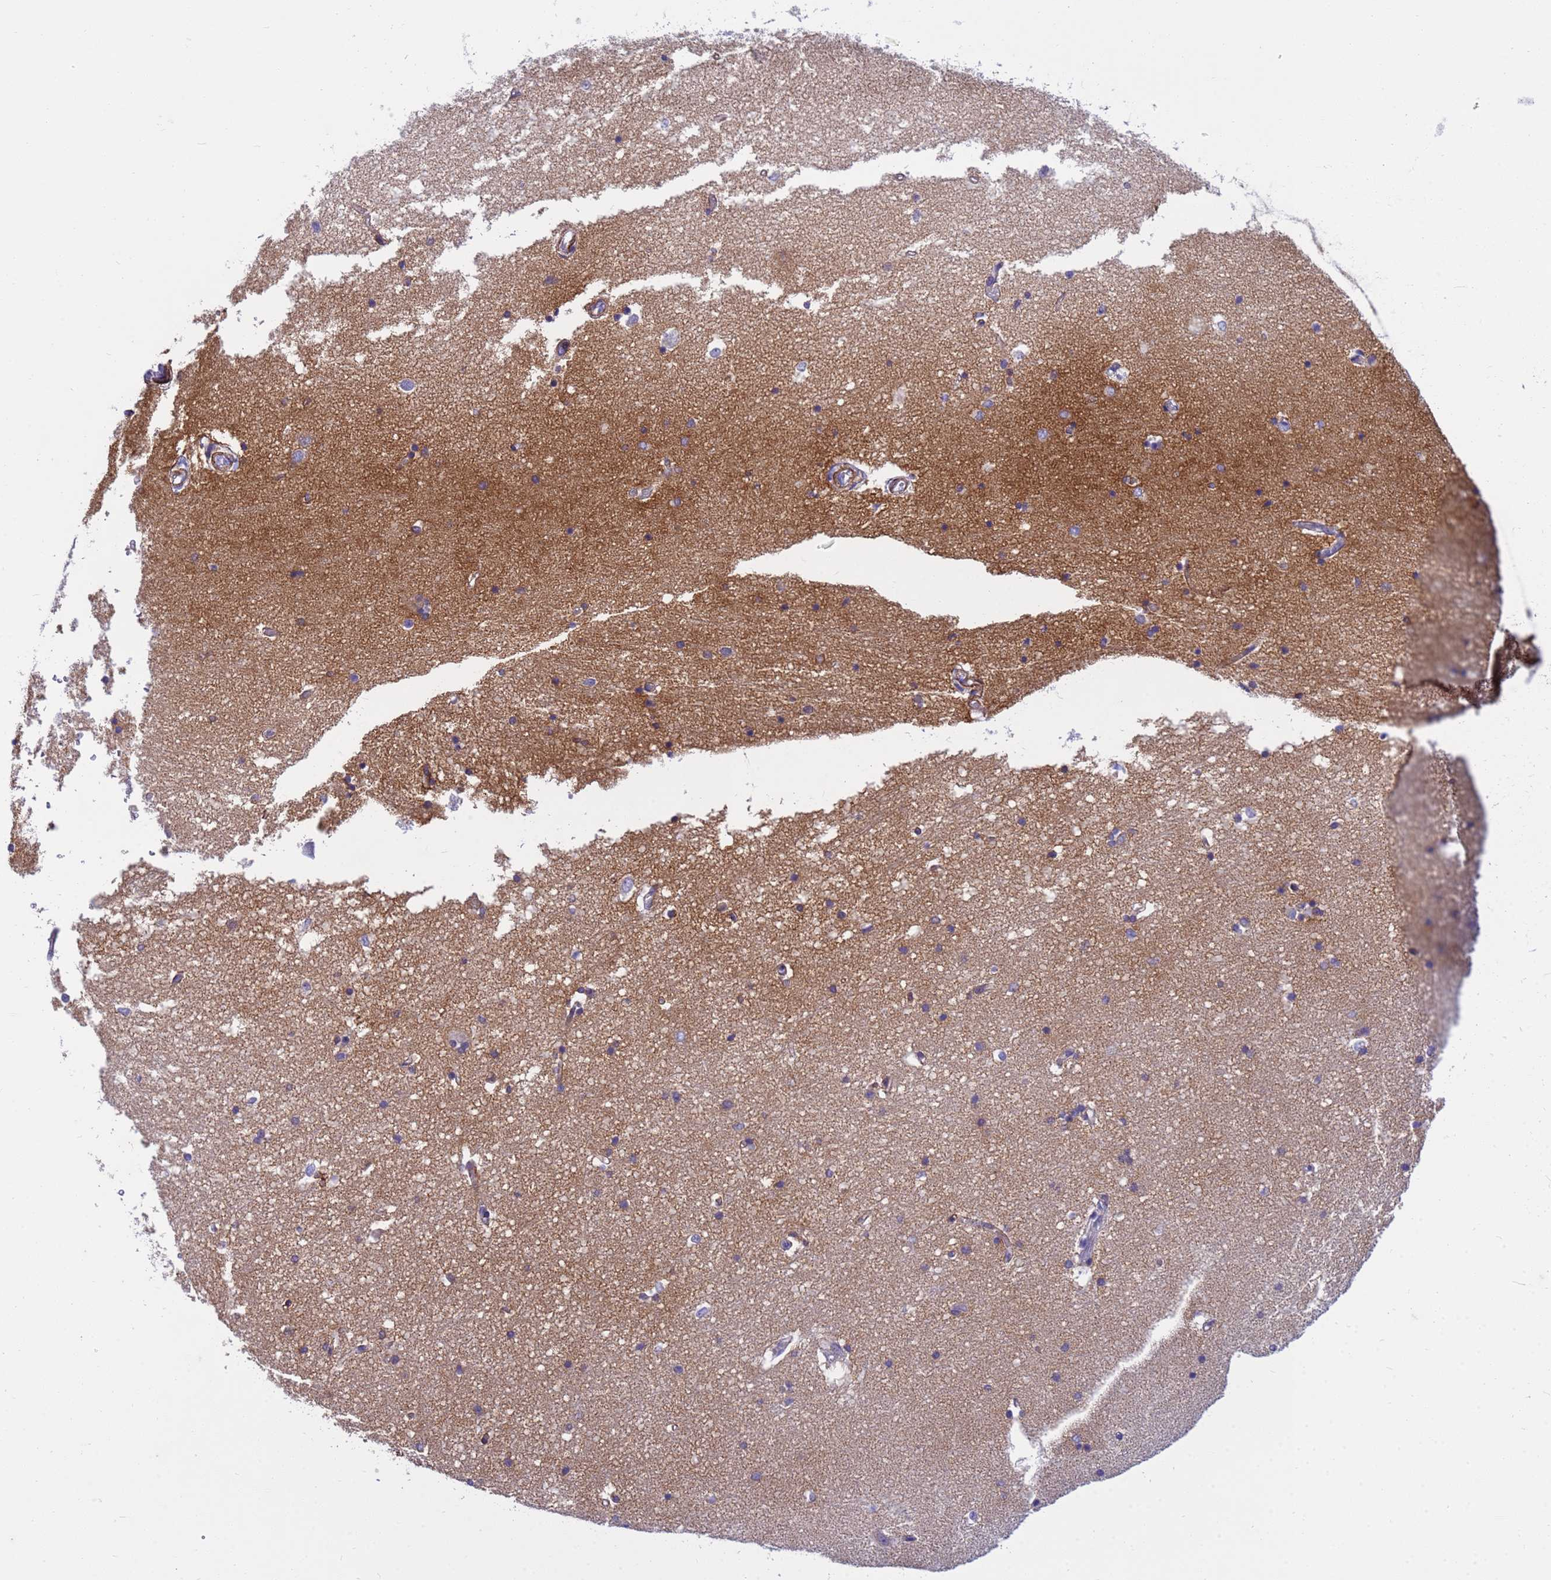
{"staining": {"intensity": "weak", "quantity": "25%-75%", "location": "cytoplasmic/membranous"}, "tissue": "hippocampus", "cell_type": "Glial cells", "image_type": "normal", "snomed": [{"axis": "morphology", "description": "Normal tissue, NOS"}, {"axis": "topography", "description": "Hippocampus"}], "caption": "Brown immunohistochemical staining in normal human hippocampus shows weak cytoplasmic/membranous staining in approximately 25%-75% of glial cells.", "gene": "P2RX7", "patient": {"sex": "male", "age": 45}}